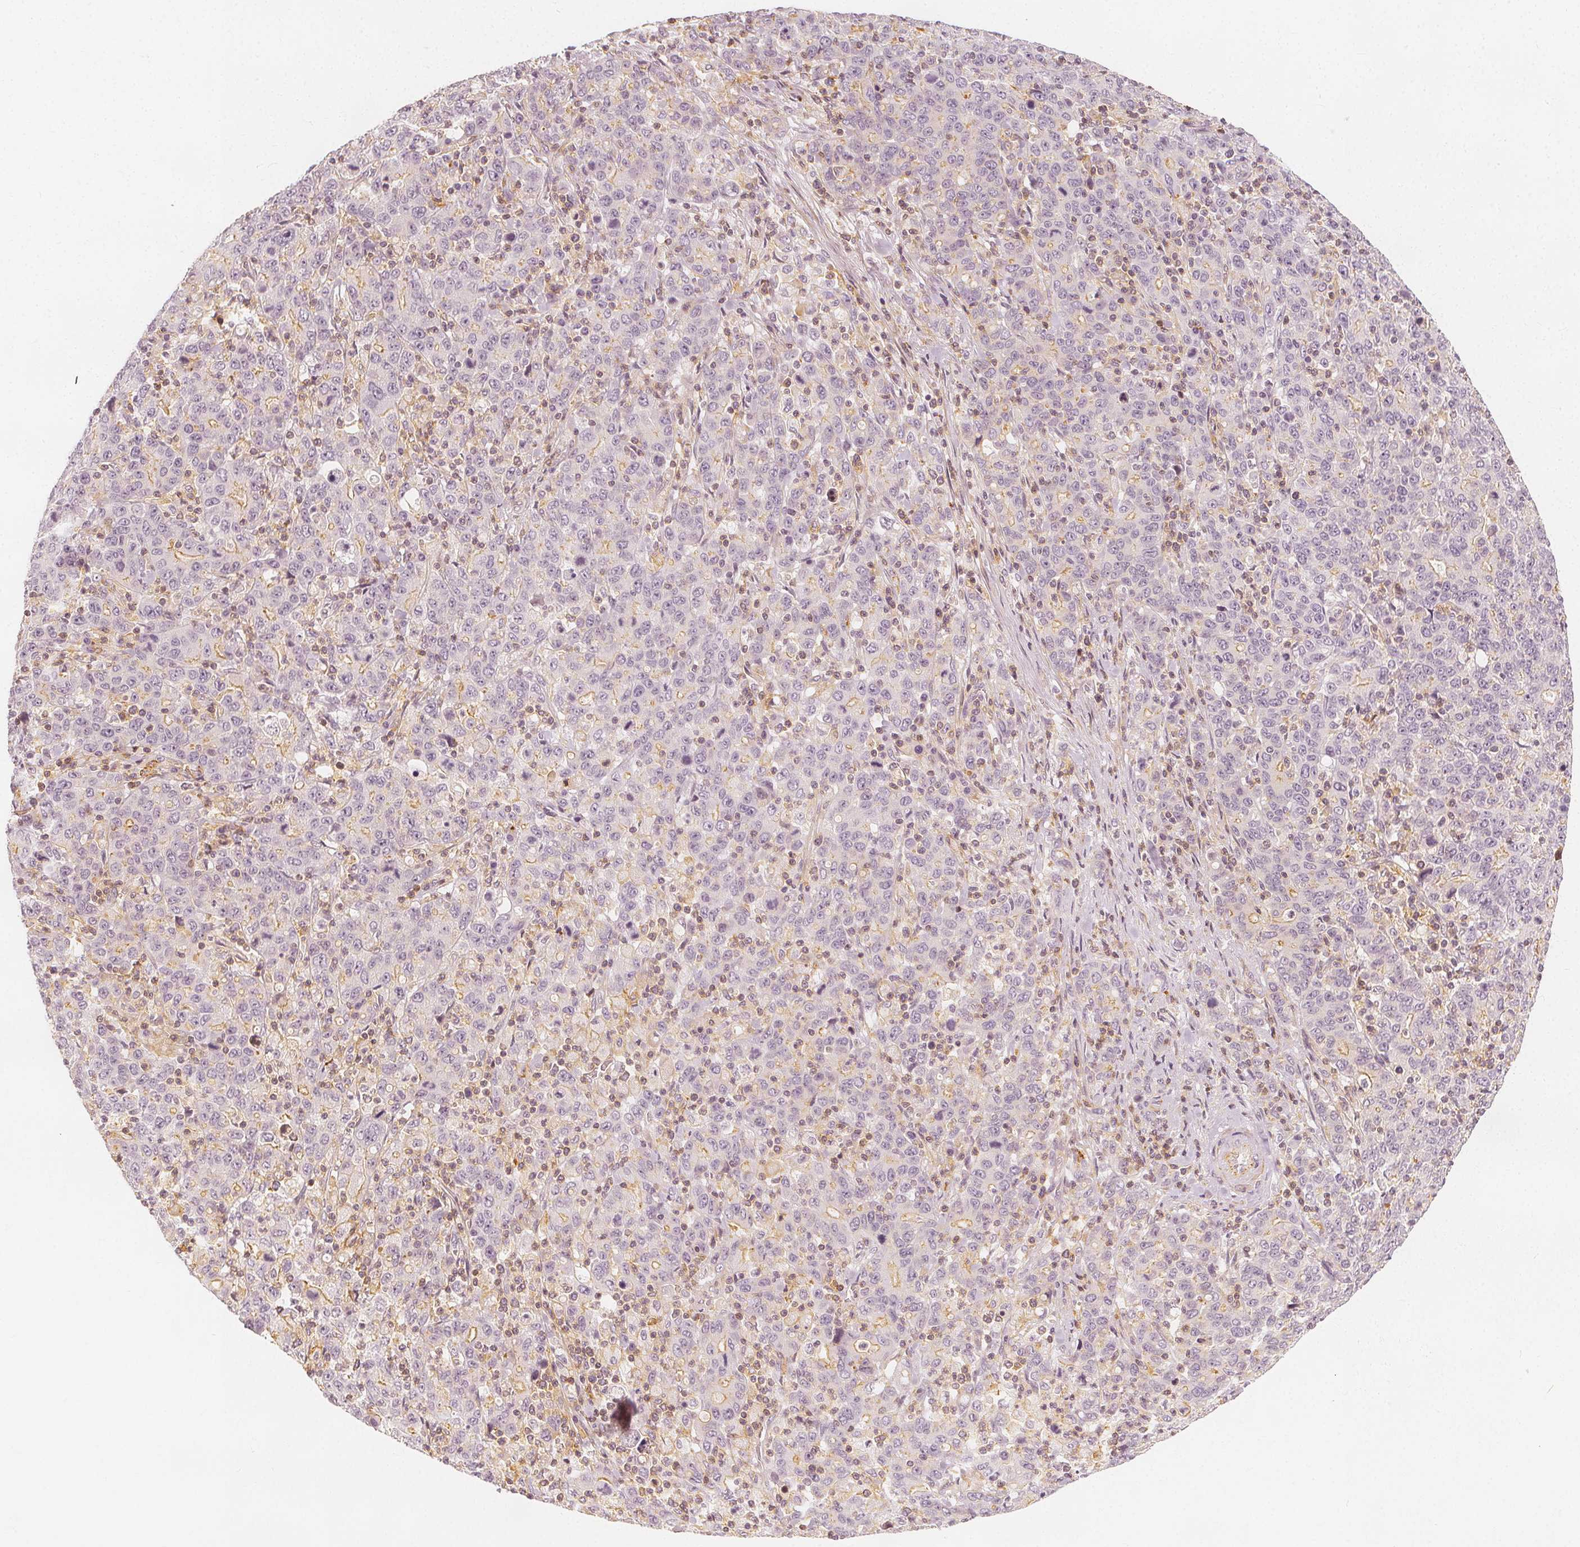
{"staining": {"intensity": "moderate", "quantity": "<25%", "location": "cytoplasmic/membranous"}, "tissue": "stomach cancer", "cell_type": "Tumor cells", "image_type": "cancer", "snomed": [{"axis": "morphology", "description": "Adenocarcinoma, NOS"}, {"axis": "topography", "description": "Stomach, upper"}], "caption": "Immunohistochemistry (IHC) (DAB (3,3'-diaminobenzidine)) staining of stomach adenocarcinoma displays moderate cytoplasmic/membranous protein positivity in approximately <25% of tumor cells. Nuclei are stained in blue.", "gene": "ARHGAP26", "patient": {"sex": "male", "age": 69}}